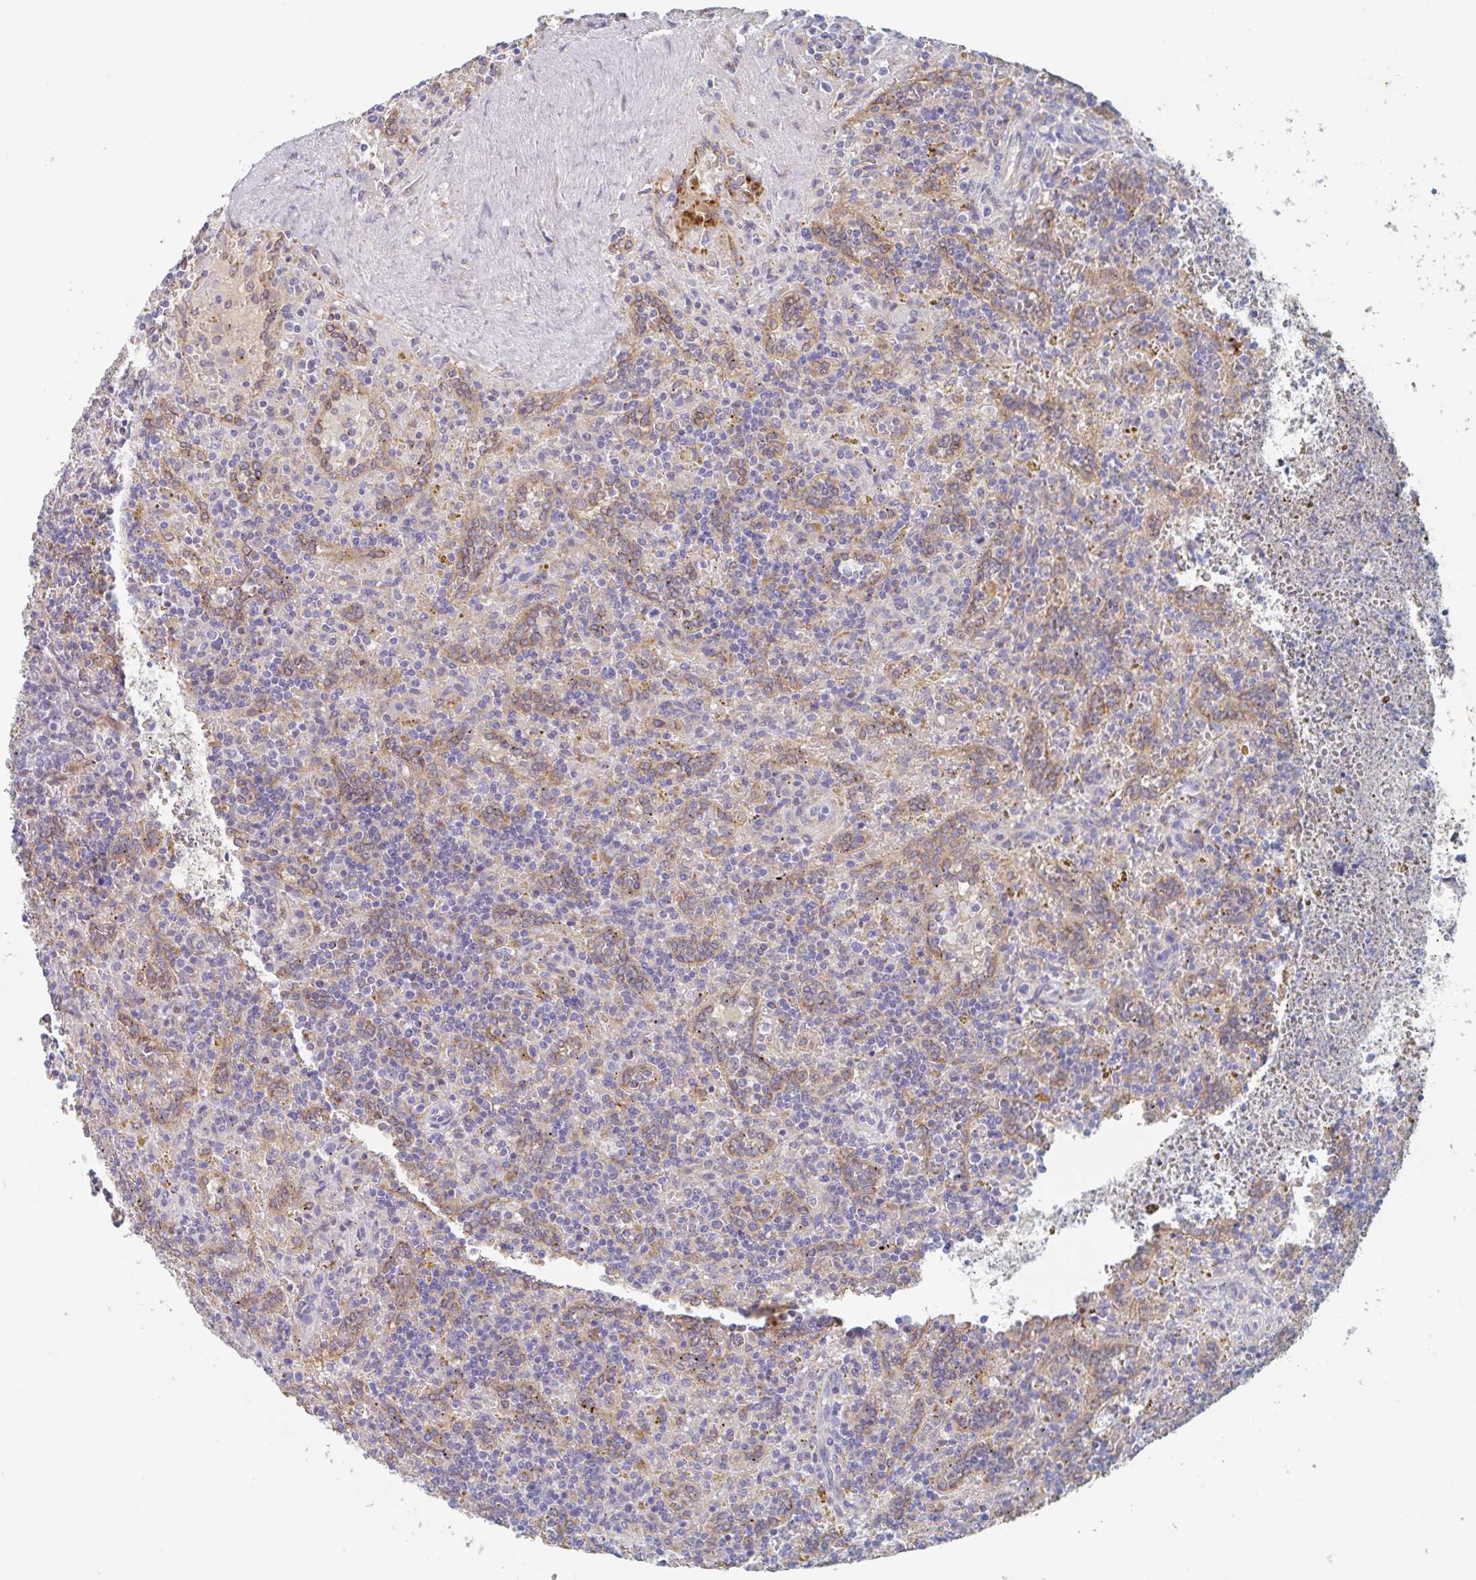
{"staining": {"intensity": "negative", "quantity": "none", "location": "none"}, "tissue": "lymphoma", "cell_type": "Tumor cells", "image_type": "cancer", "snomed": [{"axis": "morphology", "description": "Malignant lymphoma, non-Hodgkin's type, Low grade"}, {"axis": "topography", "description": "Spleen"}], "caption": "This image is of lymphoma stained with immunohistochemistry to label a protein in brown with the nuclei are counter-stained blue. There is no staining in tumor cells.", "gene": "MANBA", "patient": {"sex": "male", "age": 67}}